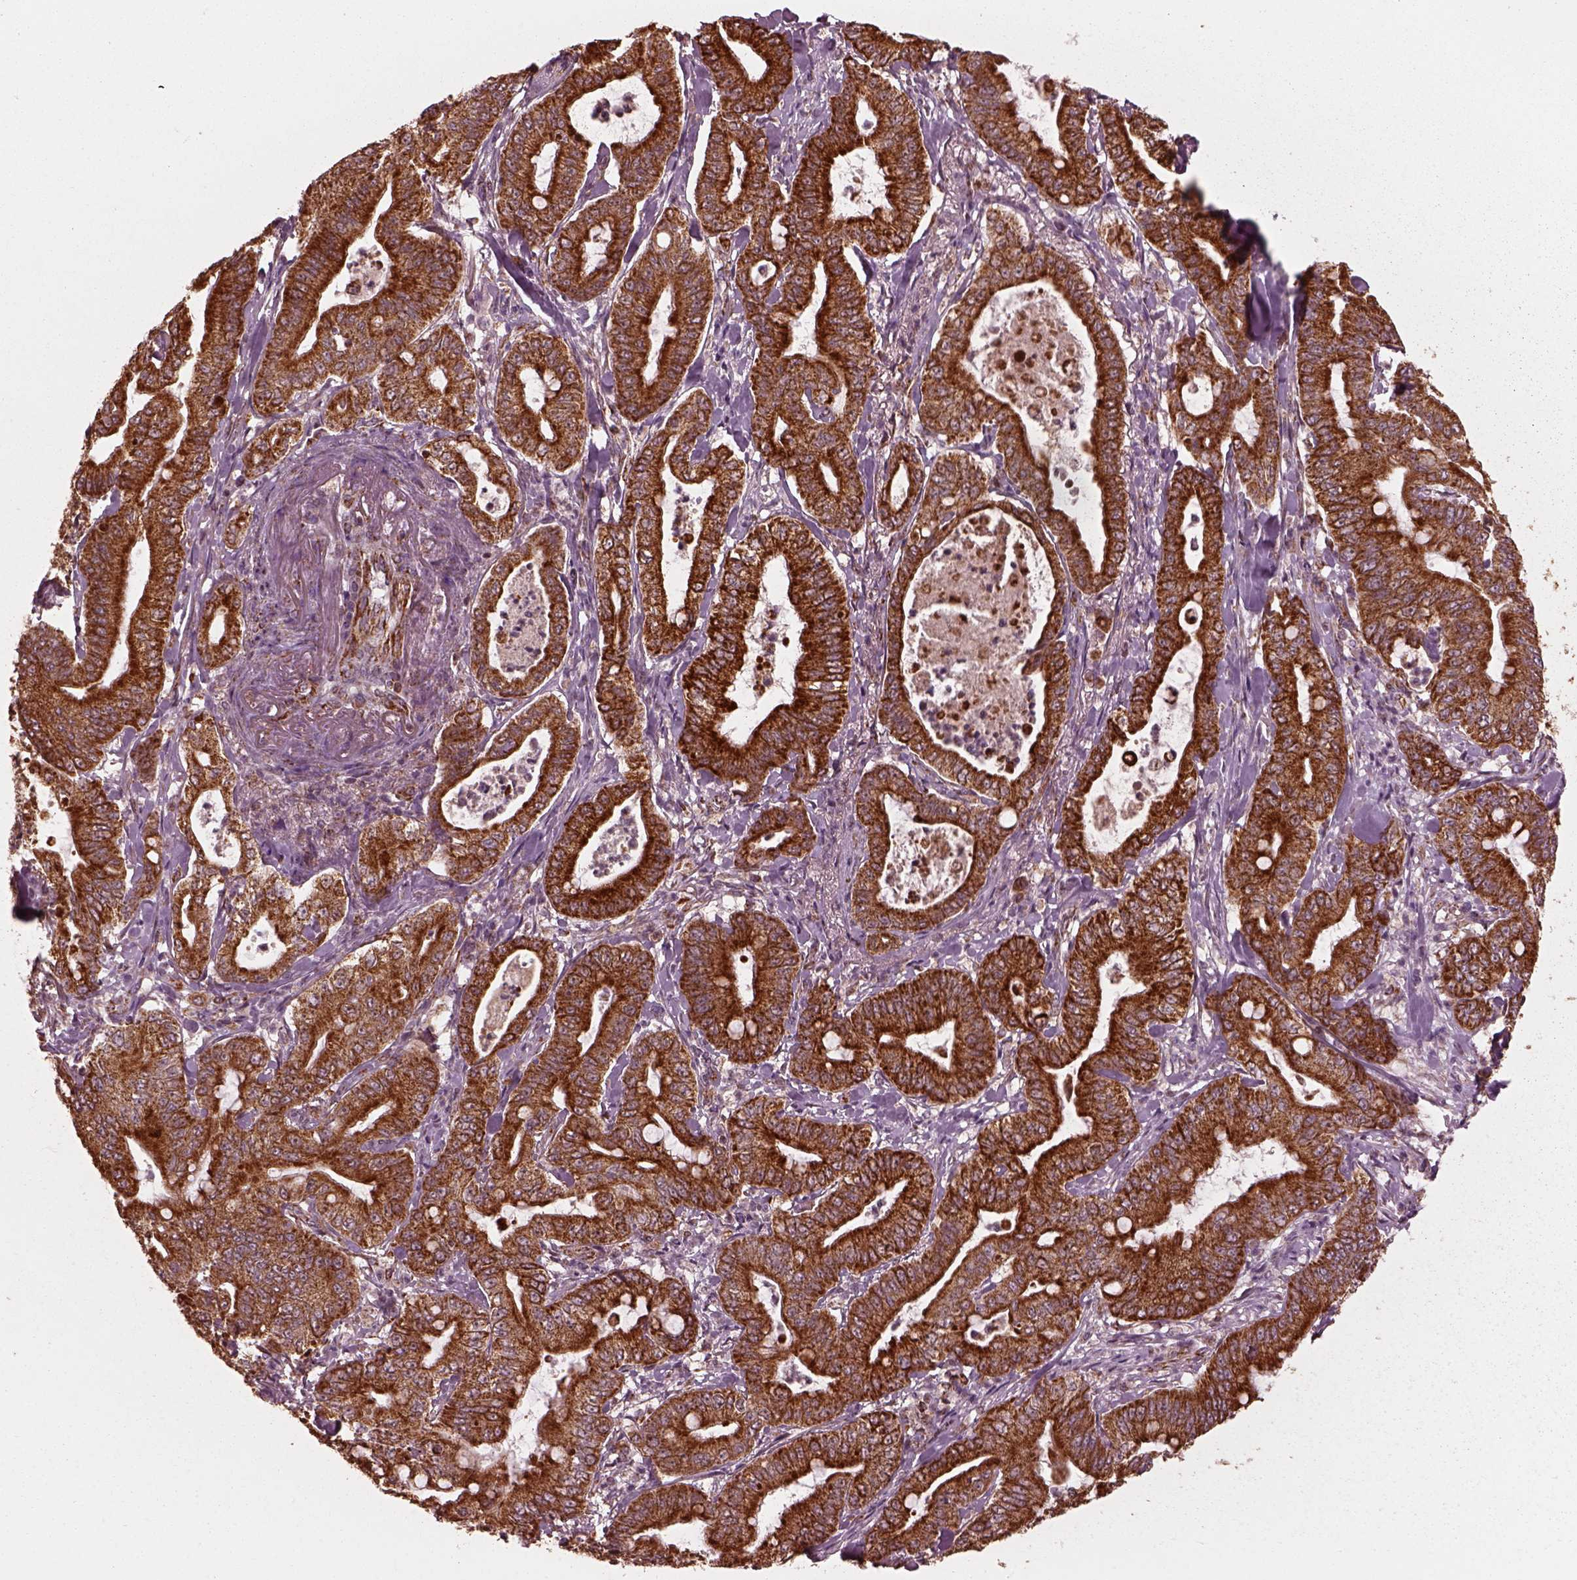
{"staining": {"intensity": "strong", "quantity": ">75%", "location": "cytoplasmic/membranous"}, "tissue": "pancreatic cancer", "cell_type": "Tumor cells", "image_type": "cancer", "snomed": [{"axis": "morphology", "description": "Adenocarcinoma, NOS"}, {"axis": "topography", "description": "Pancreas"}], "caption": "IHC image of human pancreatic adenocarcinoma stained for a protein (brown), which reveals high levels of strong cytoplasmic/membranous positivity in approximately >75% of tumor cells.", "gene": "NDUFB10", "patient": {"sex": "male", "age": 71}}